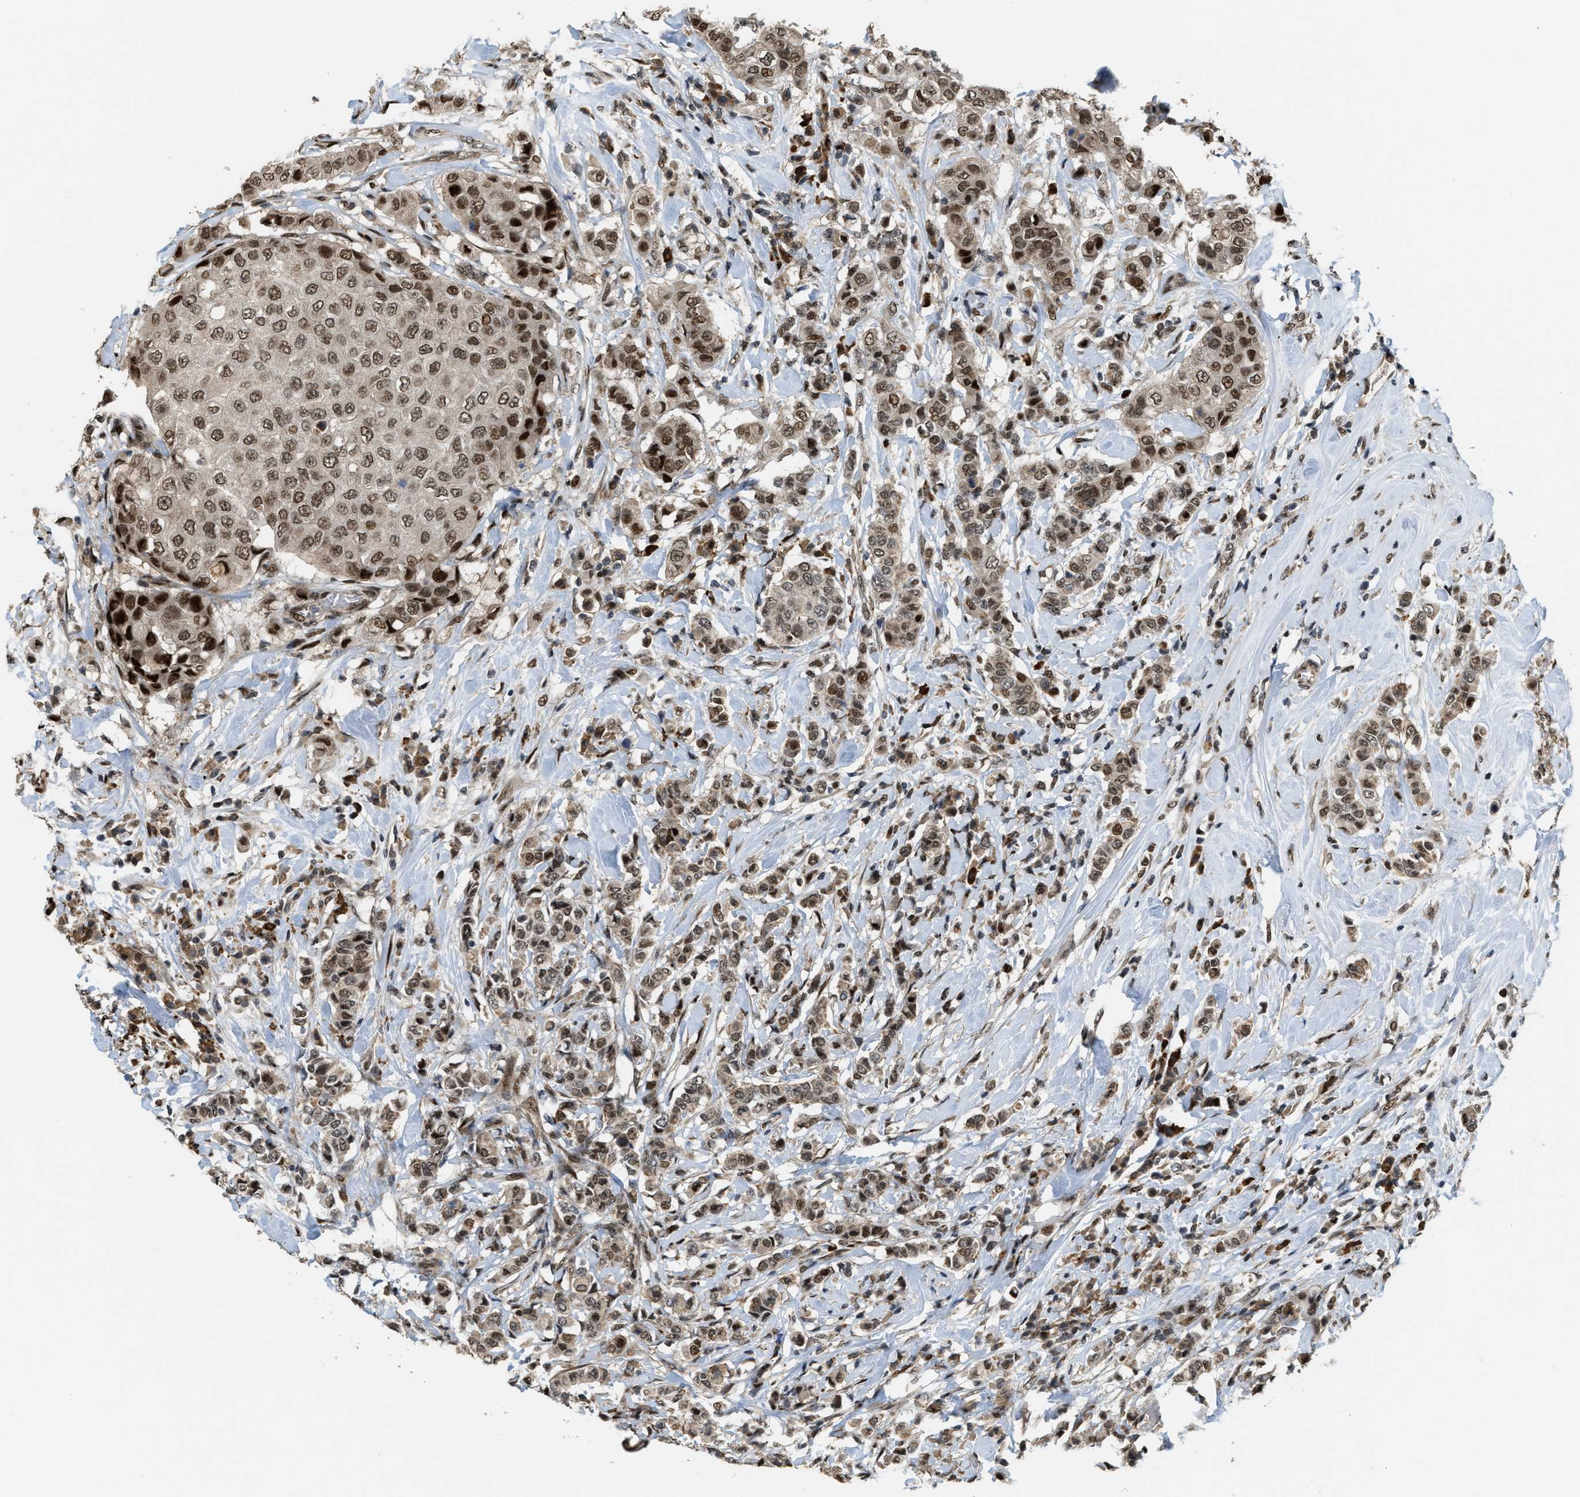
{"staining": {"intensity": "moderate", "quantity": ">75%", "location": "nuclear"}, "tissue": "breast cancer", "cell_type": "Tumor cells", "image_type": "cancer", "snomed": [{"axis": "morphology", "description": "Duct carcinoma"}, {"axis": "topography", "description": "Breast"}], "caption": "Breast cancer (invasive ductal carcinoma) stained with DAB (3,3'-diaminobenzidine) IHC shows medium levels of moderate nuclear positivity in approximately >75% of tumor cells.", "gene": "SERTAD2", "patient": {"sex": "female", "age": 27}}